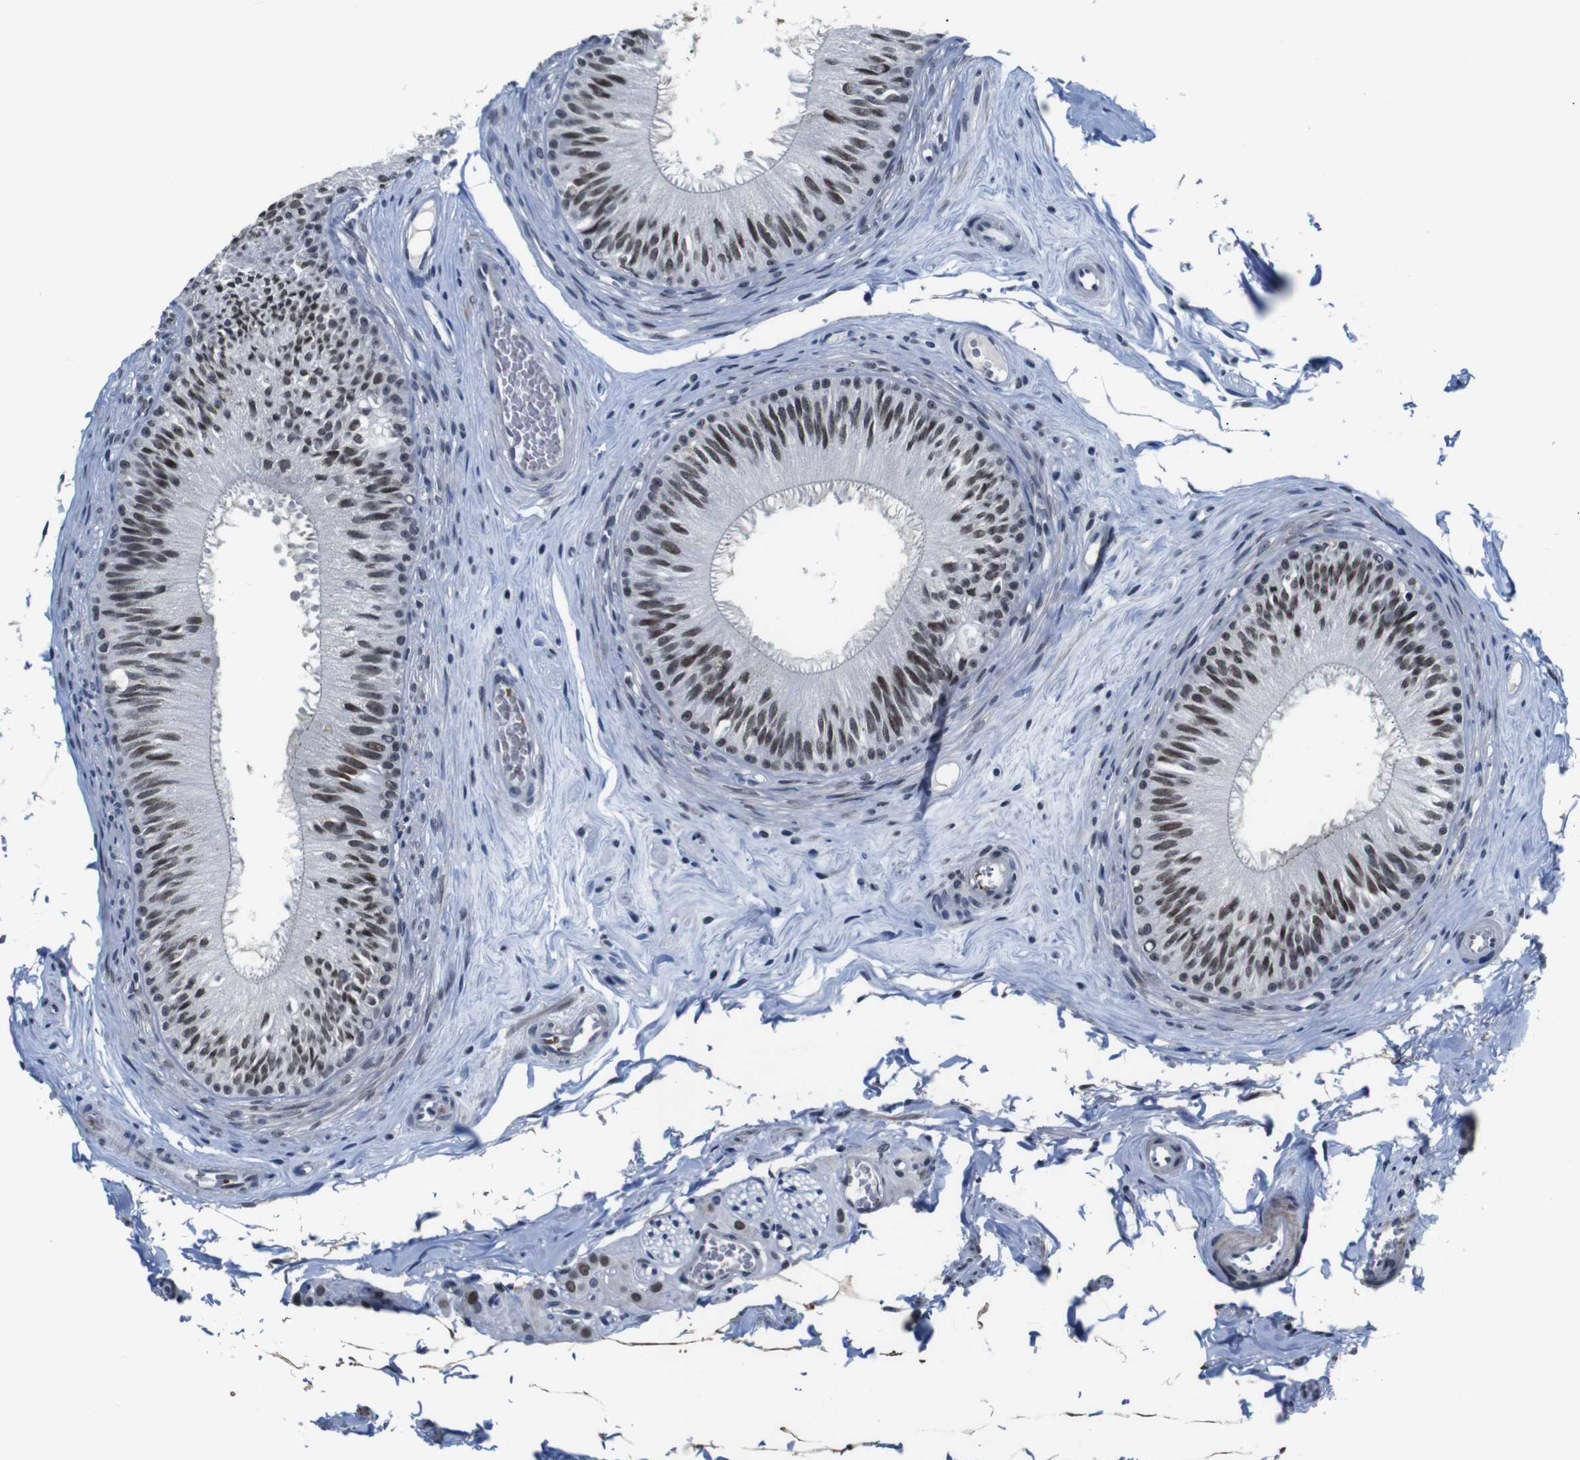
{"staining": {"intensity": "moderate", "quantity": ">75%", "location": "nuclear"}, "tissue": "epididymis", "cell_type": "Glandular cells", "image_type": "normal", "snomed": [{"axis": "morphology", "description": "Normal tissue, NOS"}, {"axis": "topography", "description": "Testis"}, {"axis": "topography", "description": "Epididymis"}], "caption": "Immunohistochemical staining of normal human epididymis exhibits medium levels of moderate nuclear staining in about >75% of glandular cells.", "gene": "ILDR2", "patient": {"sex": "male", "age": 36}}